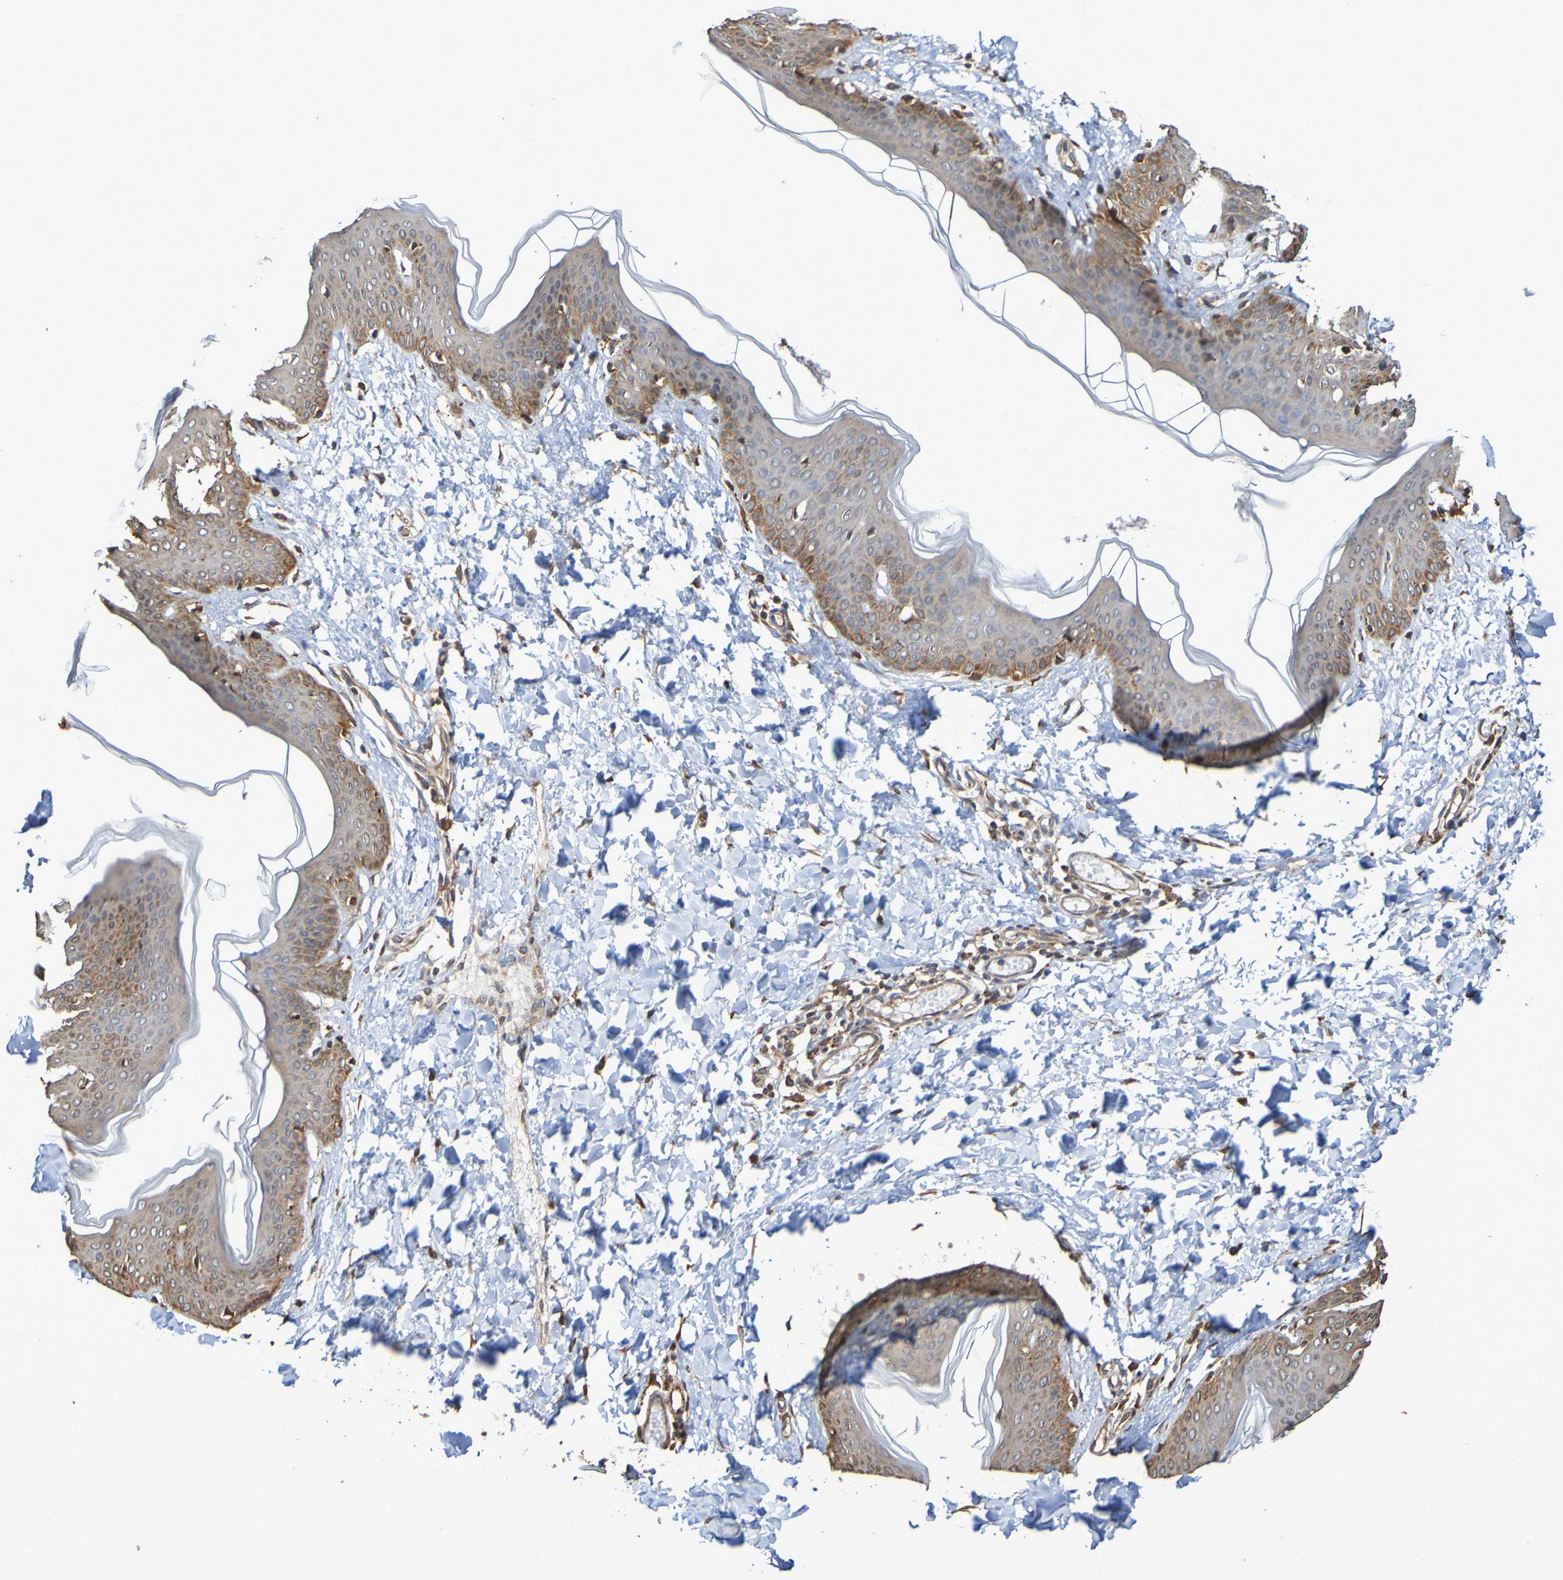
{"staining": {"intensity": "moderate", "quantity": ">75%", "location": "cytoplasmic/membranous"}, "tissue": "skin", "cell_type": "Fibroblasts", "image_type": "normal", "snomed": [{"axis": "morphology", "description": "Normal tissue, NOS"}, {"axis": "topography", "description": "Skin"}], "caption": "IHC (DAB (3,3'-diaminobenzidine)) staining of unremarkable human skin shows moderate cytoplasmic/membranous protein positivity in approximately >75% of fibroblasts. The protein is shown in brown color, while the nuclei are stained blue.", "gene": "RAB11A", "patient": {"sex": "female", "age": 17}}